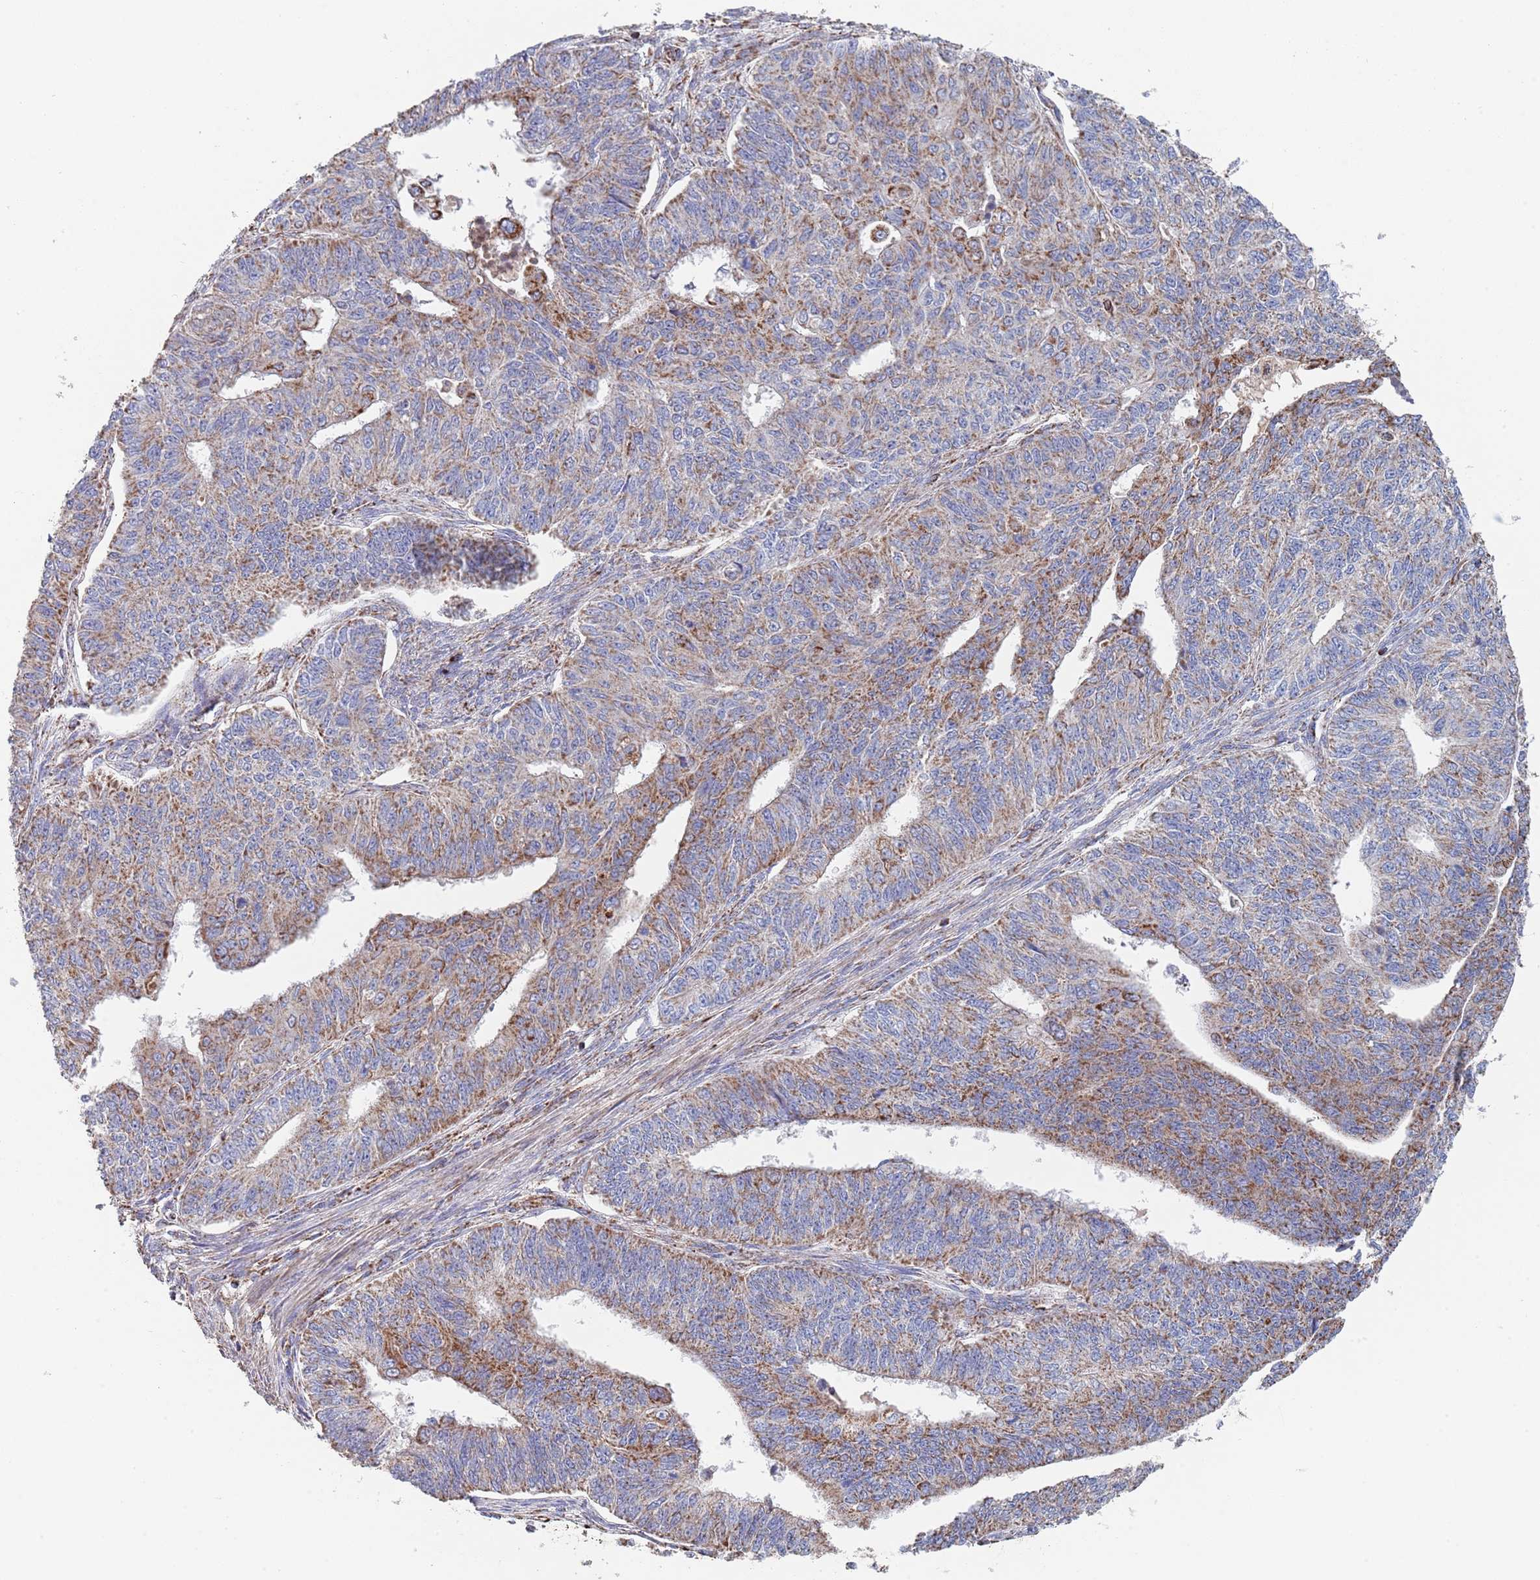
{"staining": {"intensity": "moderate", "quantity": ">75%", "location": "cytoplasmic/membranous"}, "tissue": "endometrial cancer", "cell_type": "Tumor cells", "image_type": "cancer", "snomed": [{"axis": "morphology", "description": "Adenocarcinoma, NOS"}, {"axis": "topography", "description": "Endometrium"}], "caption": "Immunohistochemical staining of endometrial cancer reveals medium levels of moderate cytoplasmic/membranous staining in approximately >75% of tumor cells.", "gene": "PGP", "patient": {"sex": "female", "age": 32}}